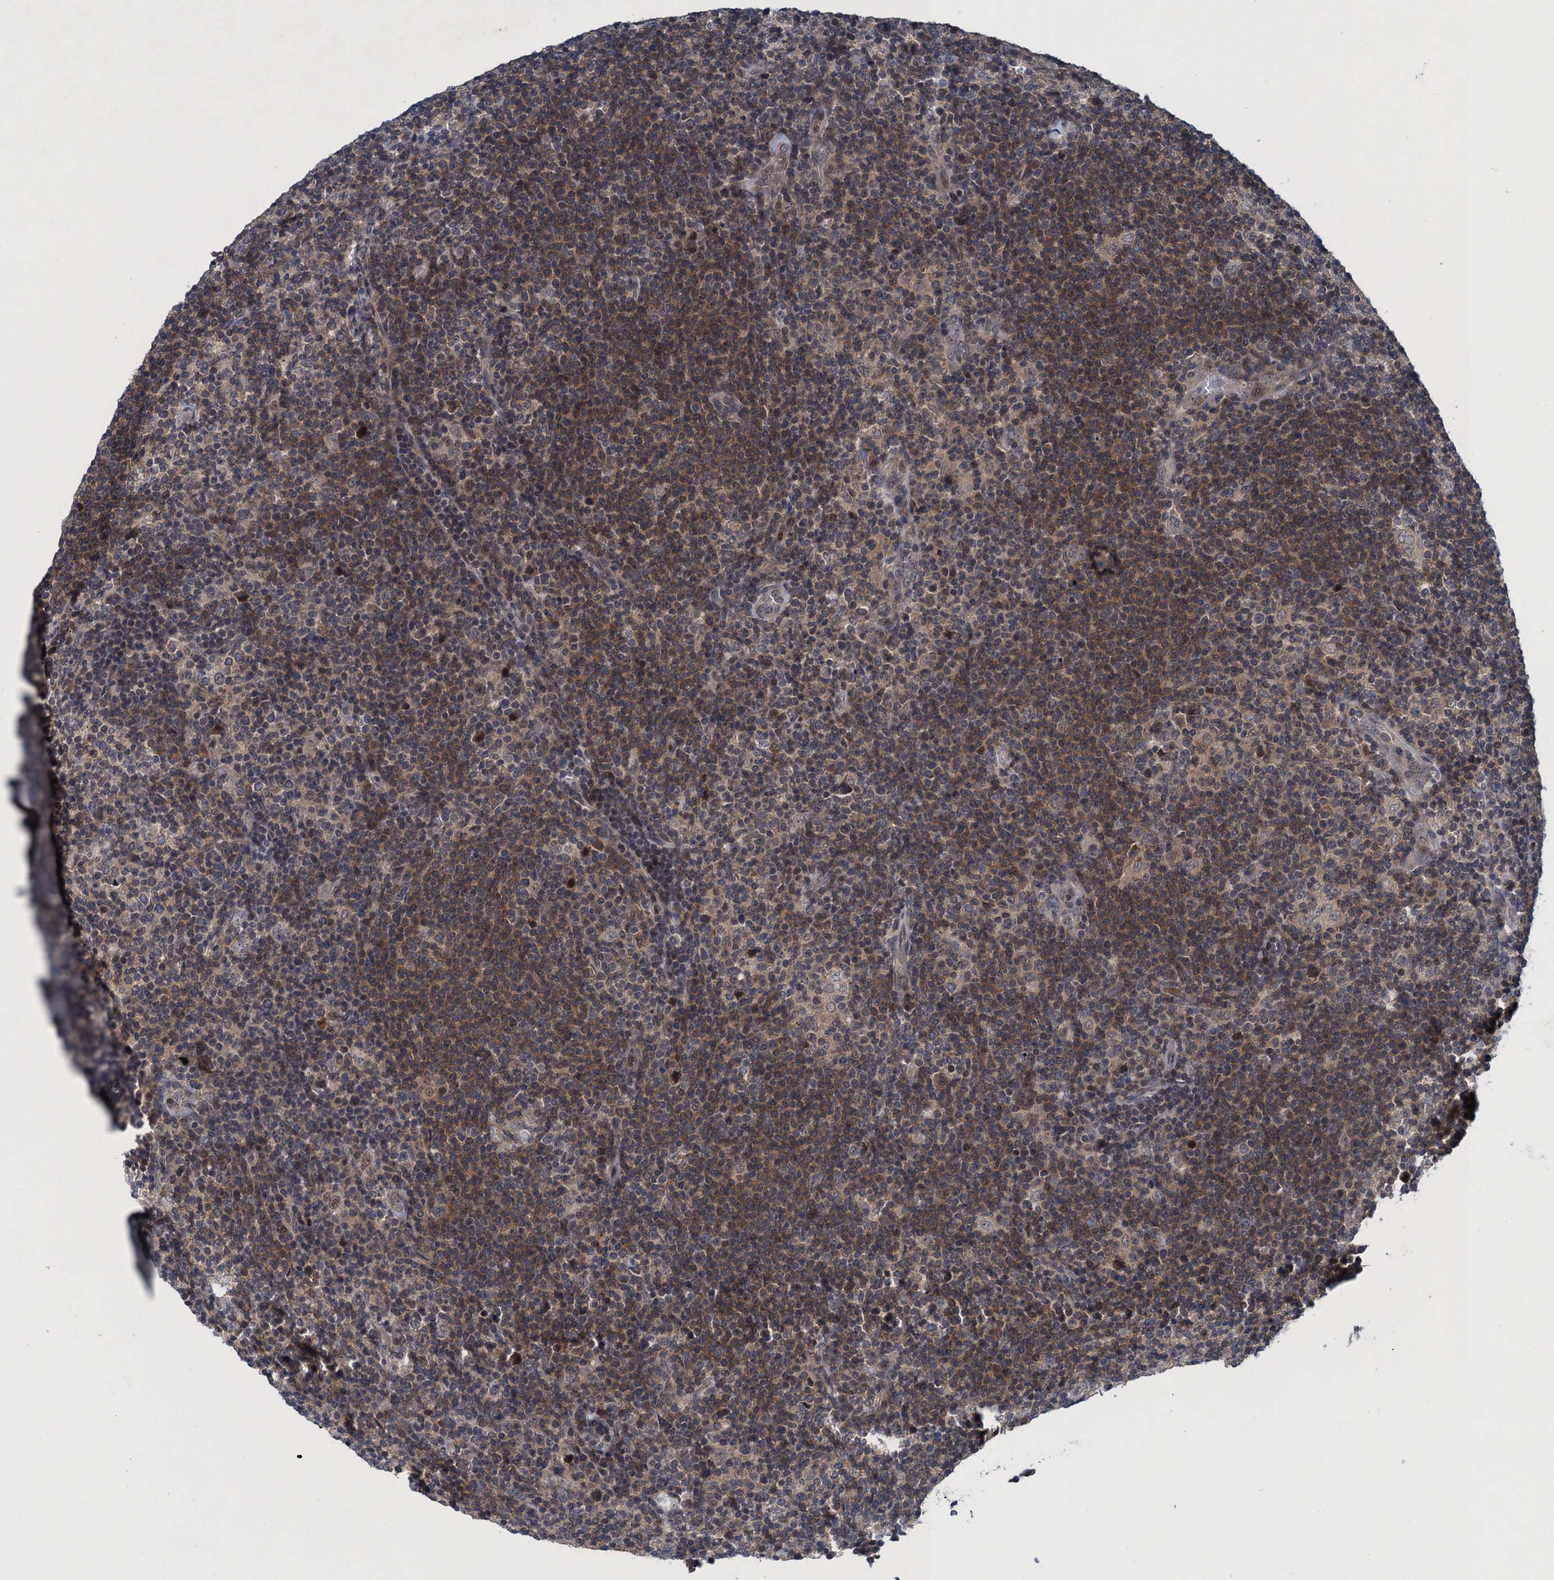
{"staining": {"intensity": "negative", "quantity": "none", "location": "none"}, "tissue": "lymphoma", "cell_type": "Tumor cells", "image_type": "cancer", "snomed": [{"axis": "morphology", "description": "Hodgkin's disease, NOS"}, {"axis": "topography", "description": "Lymph node"}], "caption": "Image shows no significant protein positivity in tumor cells of Hodgkin's disease.", "gene": "RNF165", "patient": {"sex": "female", "age": 57}}